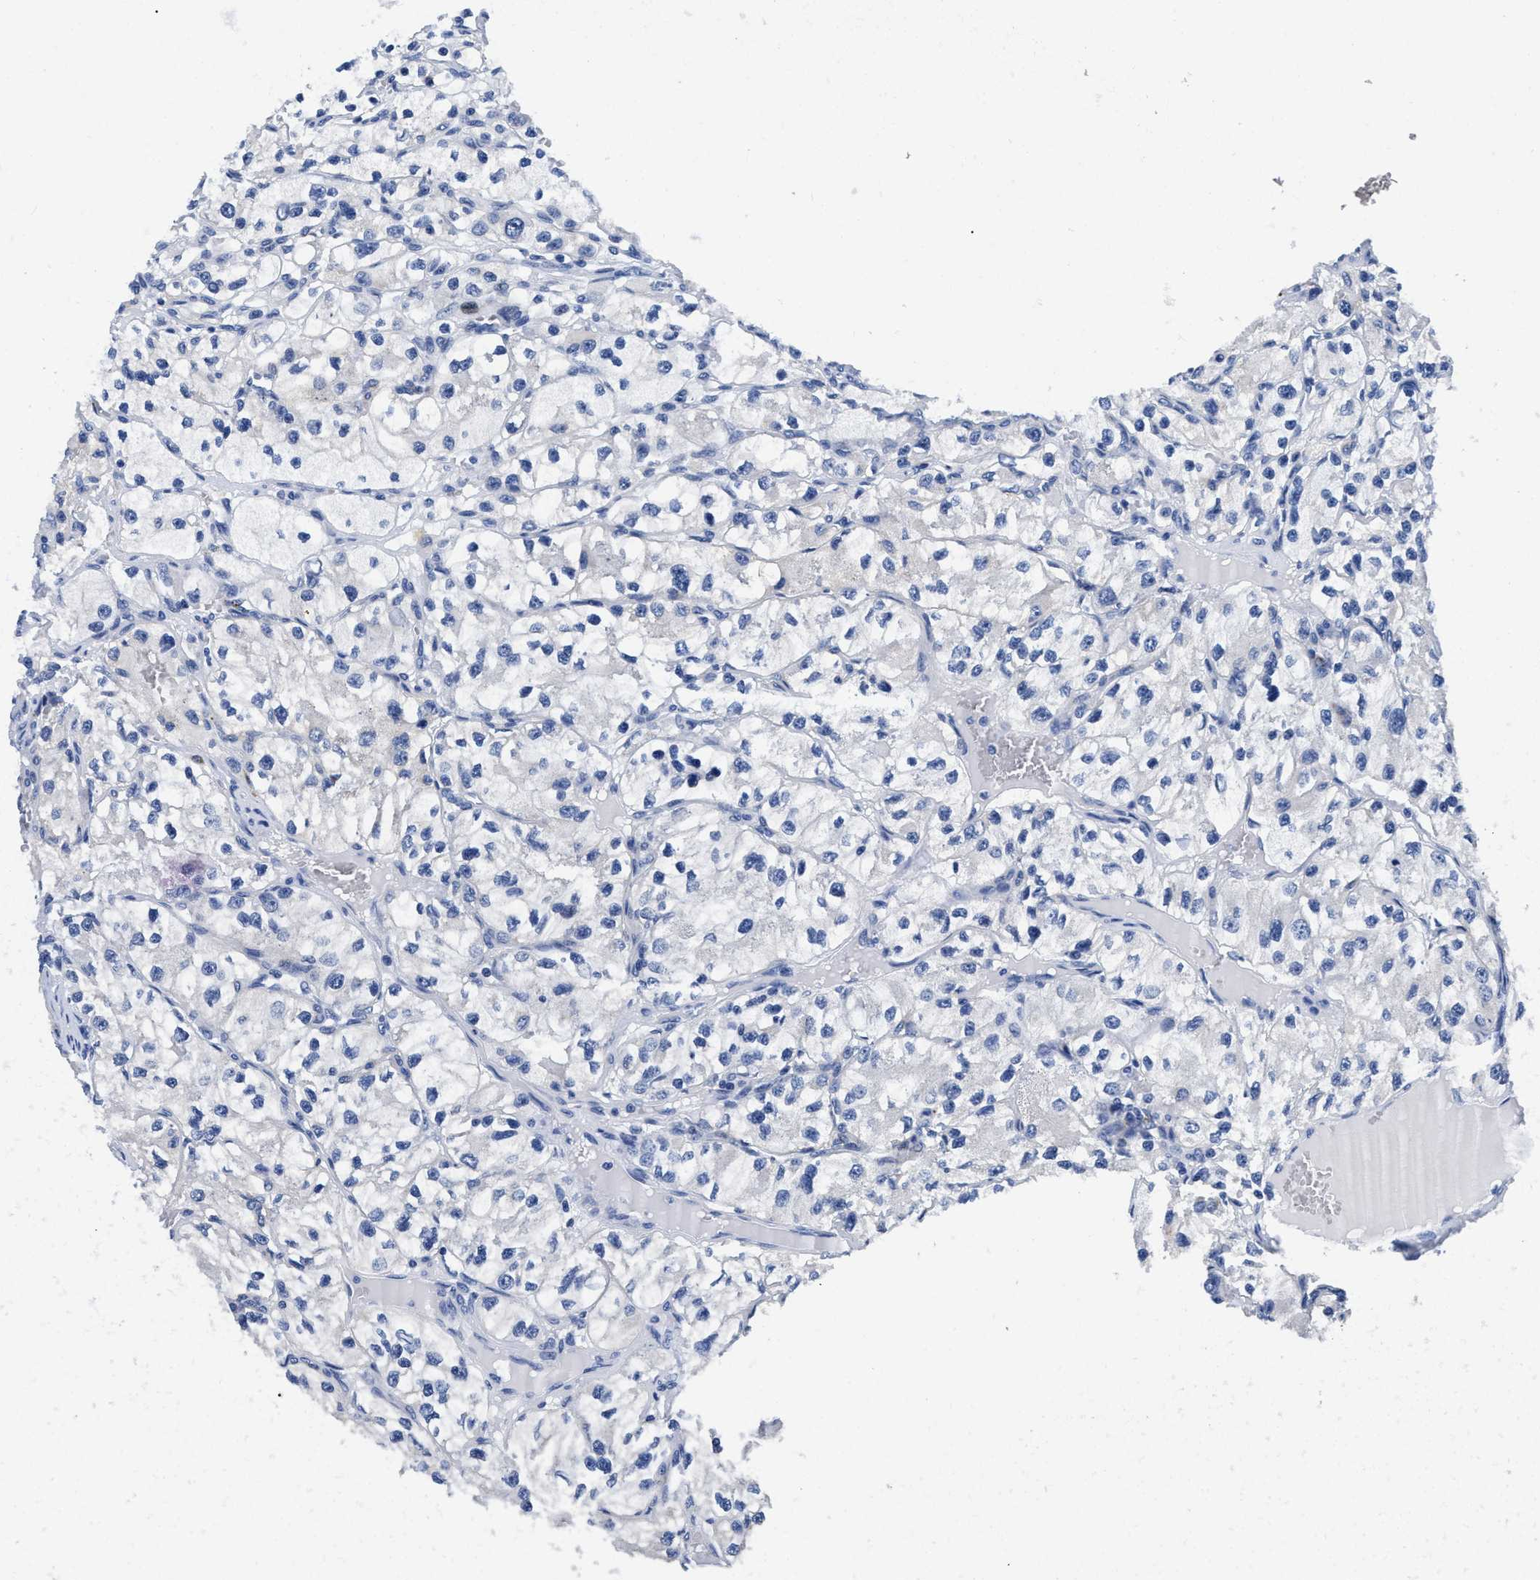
{"staining": {"intensity": "negative", "quantity": "none", "location": "none"}, "tissue": "renal cancer", "cell_type": "Tumor cells", "image_type": "cancer", "snomed": [{"axis": "morphology", "description": "Adenocarcinoma, NOS"}, {"axis": "topography", "description": "Kidney"}], "caption": "This is an immunohistochemistry (IHC) photomicrograph of renal cancer (adenocarcinoma). There is no positivity in tumor cells.", "gene": "SLC35F1", "patient": {"sex": "female", "age": 57}}